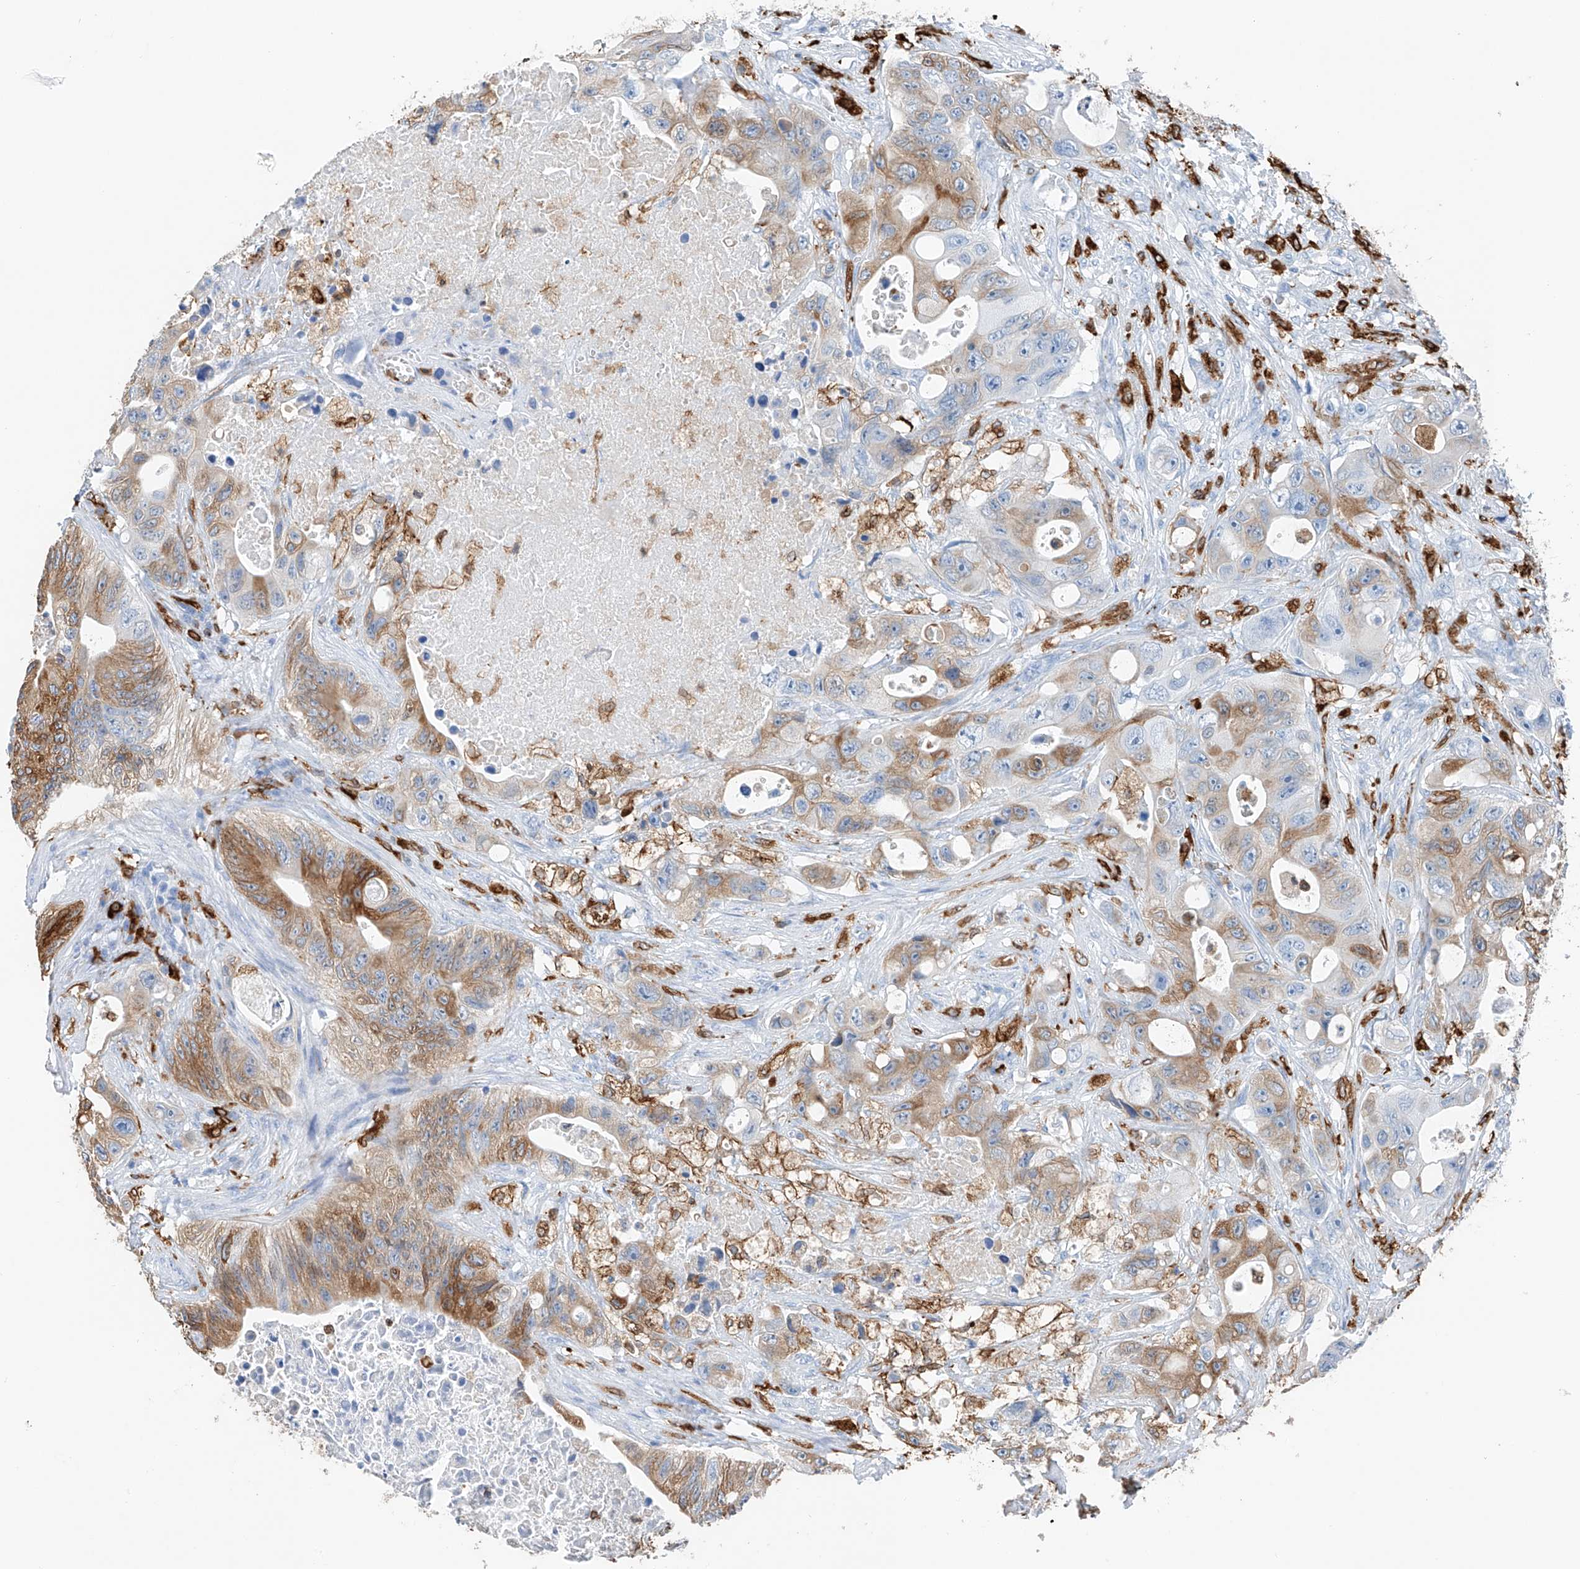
{"staining": {"intensity": "moderate", "quantity": "25%-75%", "location": "cytoplasmic/membranous"}, "tissue": "colorectal cancer", "cell_type": "Tumor cells", "image_type": "cancer", "snomed": [{"axis": "morphology", "description": "Adenocarcinoma, NOS"}, {"axis": "topography", "description": "Colon"}], "caption": "Colorectal cancer stained with a brown dye shows moderate cytoplasmic/membranous positive expression in approximately 25%-75% of tumor cells.", "gene": "TBXAS1", "patient": {"sex": "female", "age": 46}}